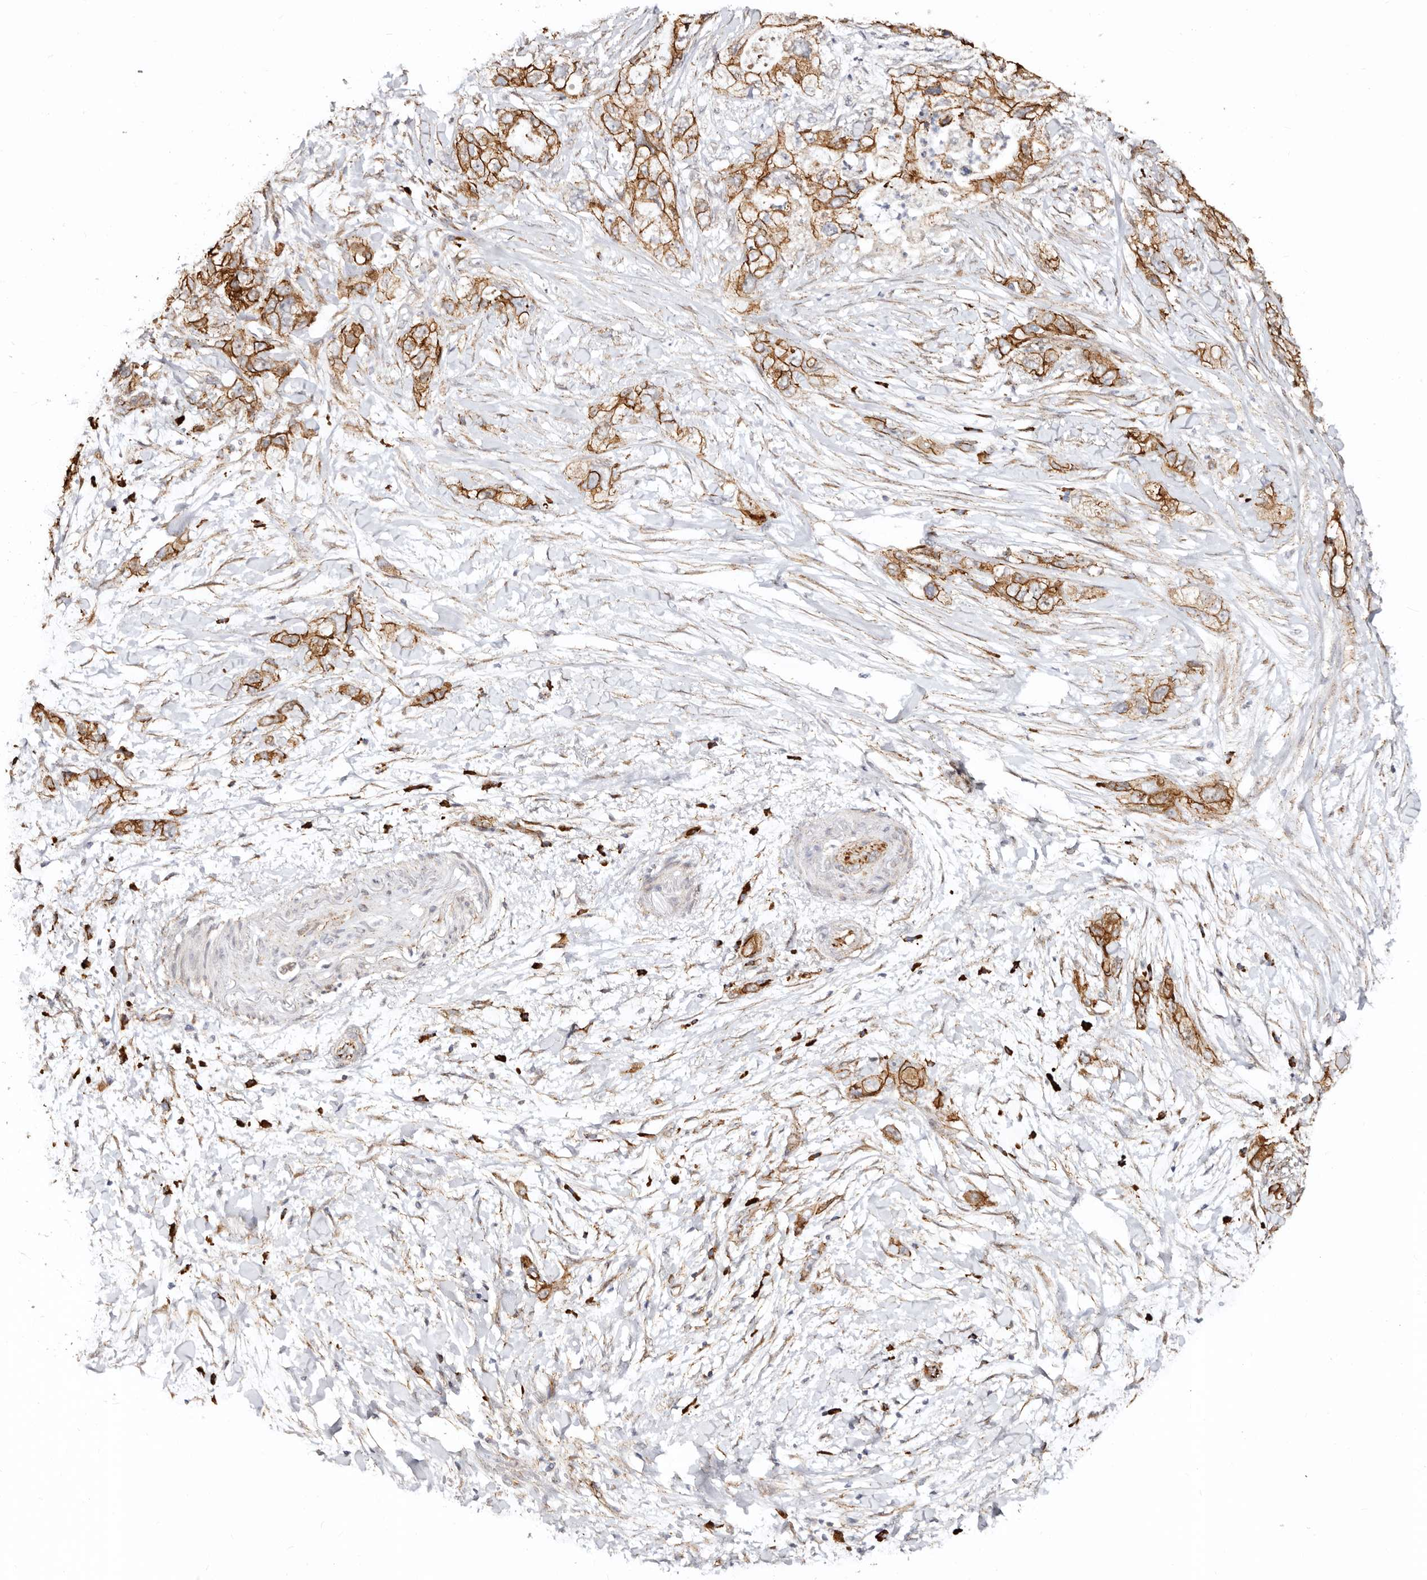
{"staining": {"intensity": "strong", "quantity": ">75%", "location": "cytoplasmic/membranous"}, "tissue": "pancreatic cancer", "cell_type": "Tumor cells", "image_type": "cancer", "snomed": [{"axis": "morphology", "description": "Adenocarcinoma, NOS"}, {"axis": "topography", "description": "Pancreas"}], "caption": "High-magnification brightfield microscopy of adenocarcinoma (pancreatic) stained with DAB (3,3'-diaminobenzidine) (brown) and counterstained with hematoxylin (blue). tumor cells exhibit strong cytoplasmic/membranous staining is appreciated in approximately>75% of cells.", "gene": "CTNNB1", "patient": {"sex": "female", "age": 73}}